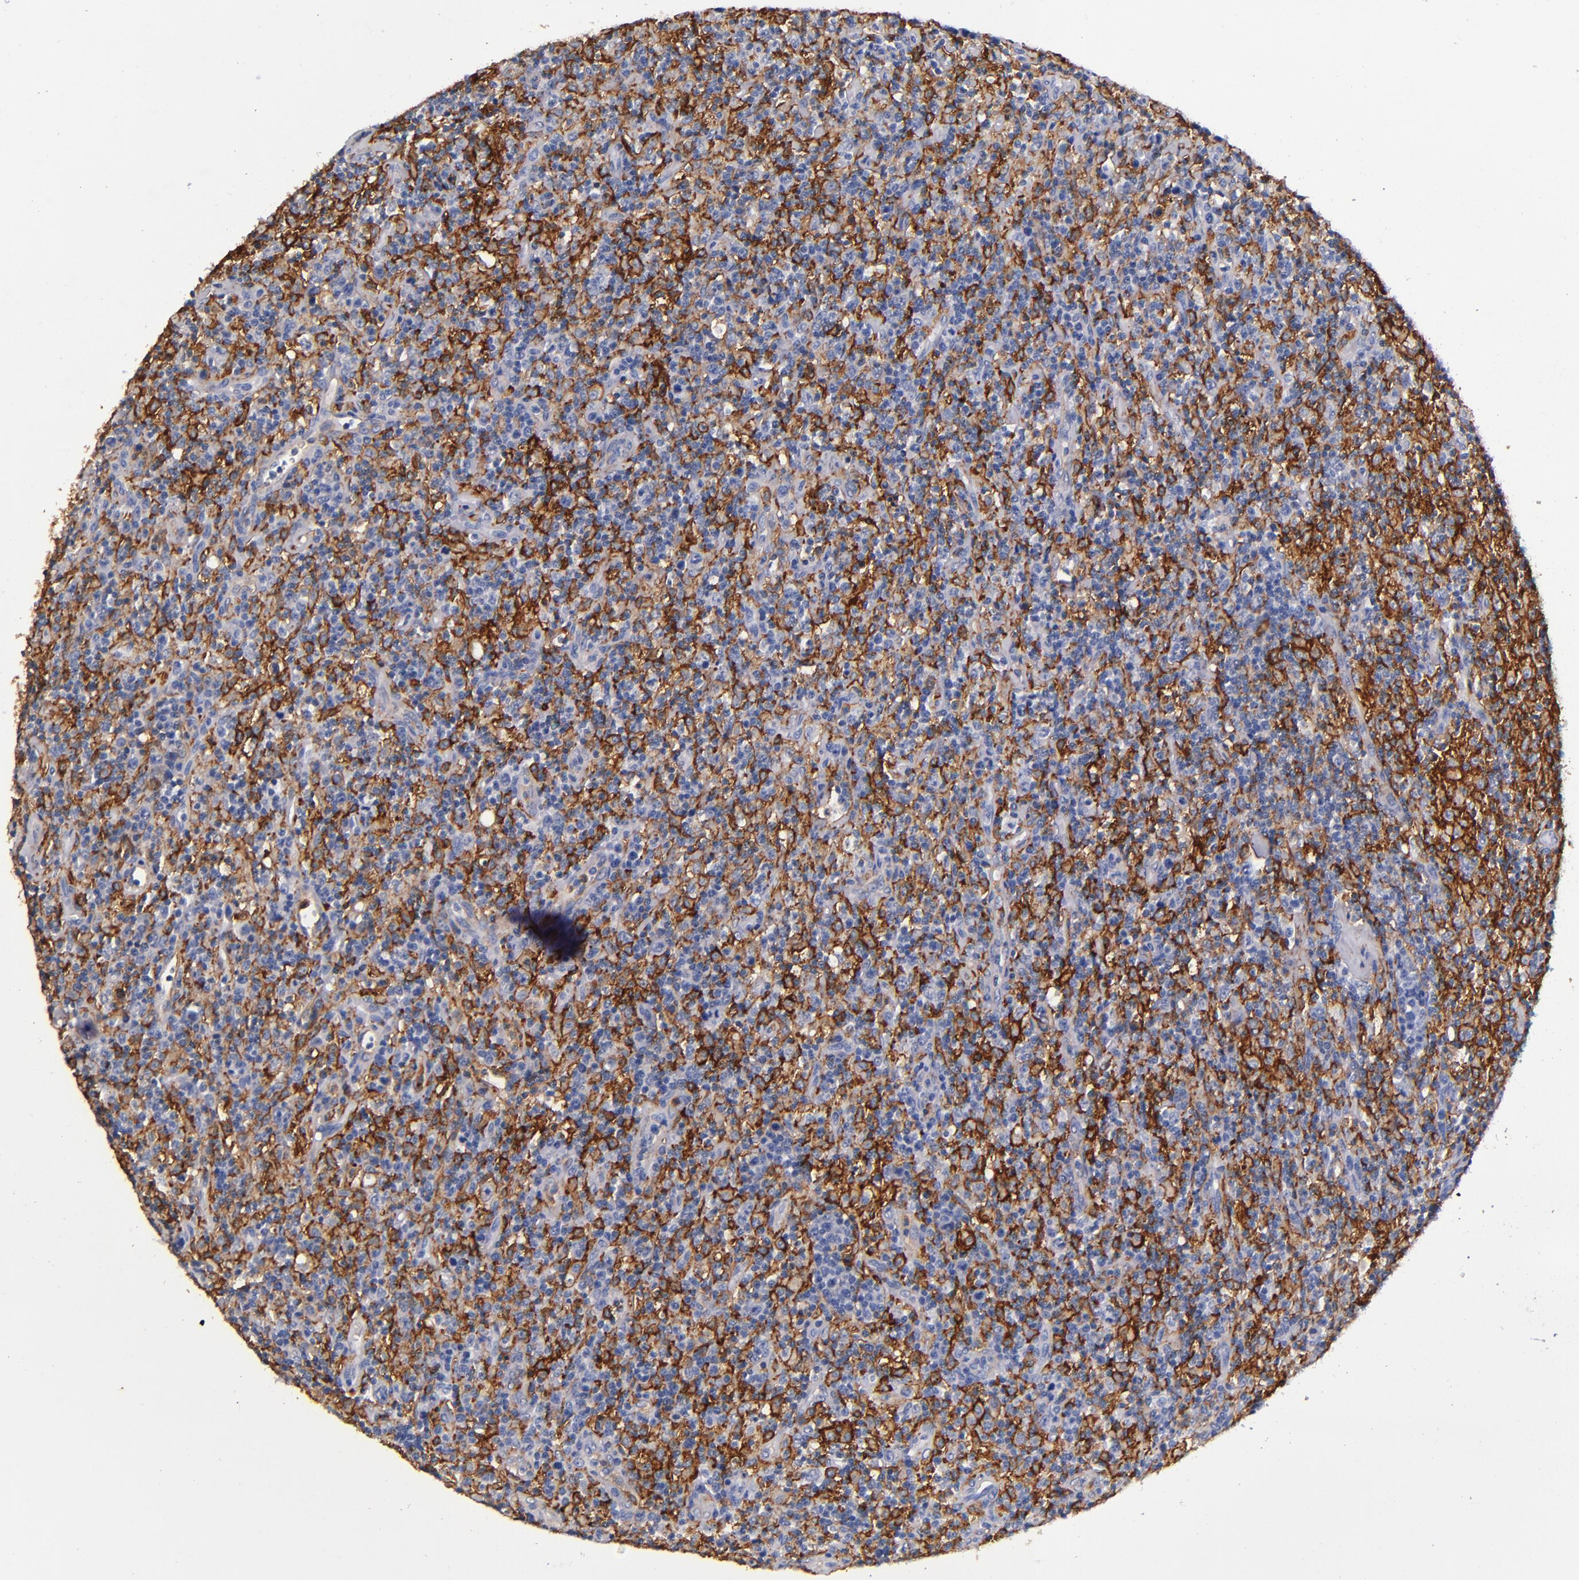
{"staining": {"intensity": "strong", "quantity": "25%-75%", "location": "cytoplasmic/membranous"}, "tissue": "lymphoma", "cell_type": "Tumor cells", "image_type": "cancer", "snomed": [{"axis": "morphology", "description": "Hodgkin's disease, NOS"}, {"axis": "topography", "description": "Lymph node"}], "caption": "An image showing strong cytoplasmic/membranous positivity in approximately 25%-75% of tumor cells in lymphoma, as visualized by brown immunohistochemical staining.", "gene": "SIRPA", "patient": {"sex": "male", "age": 65}}